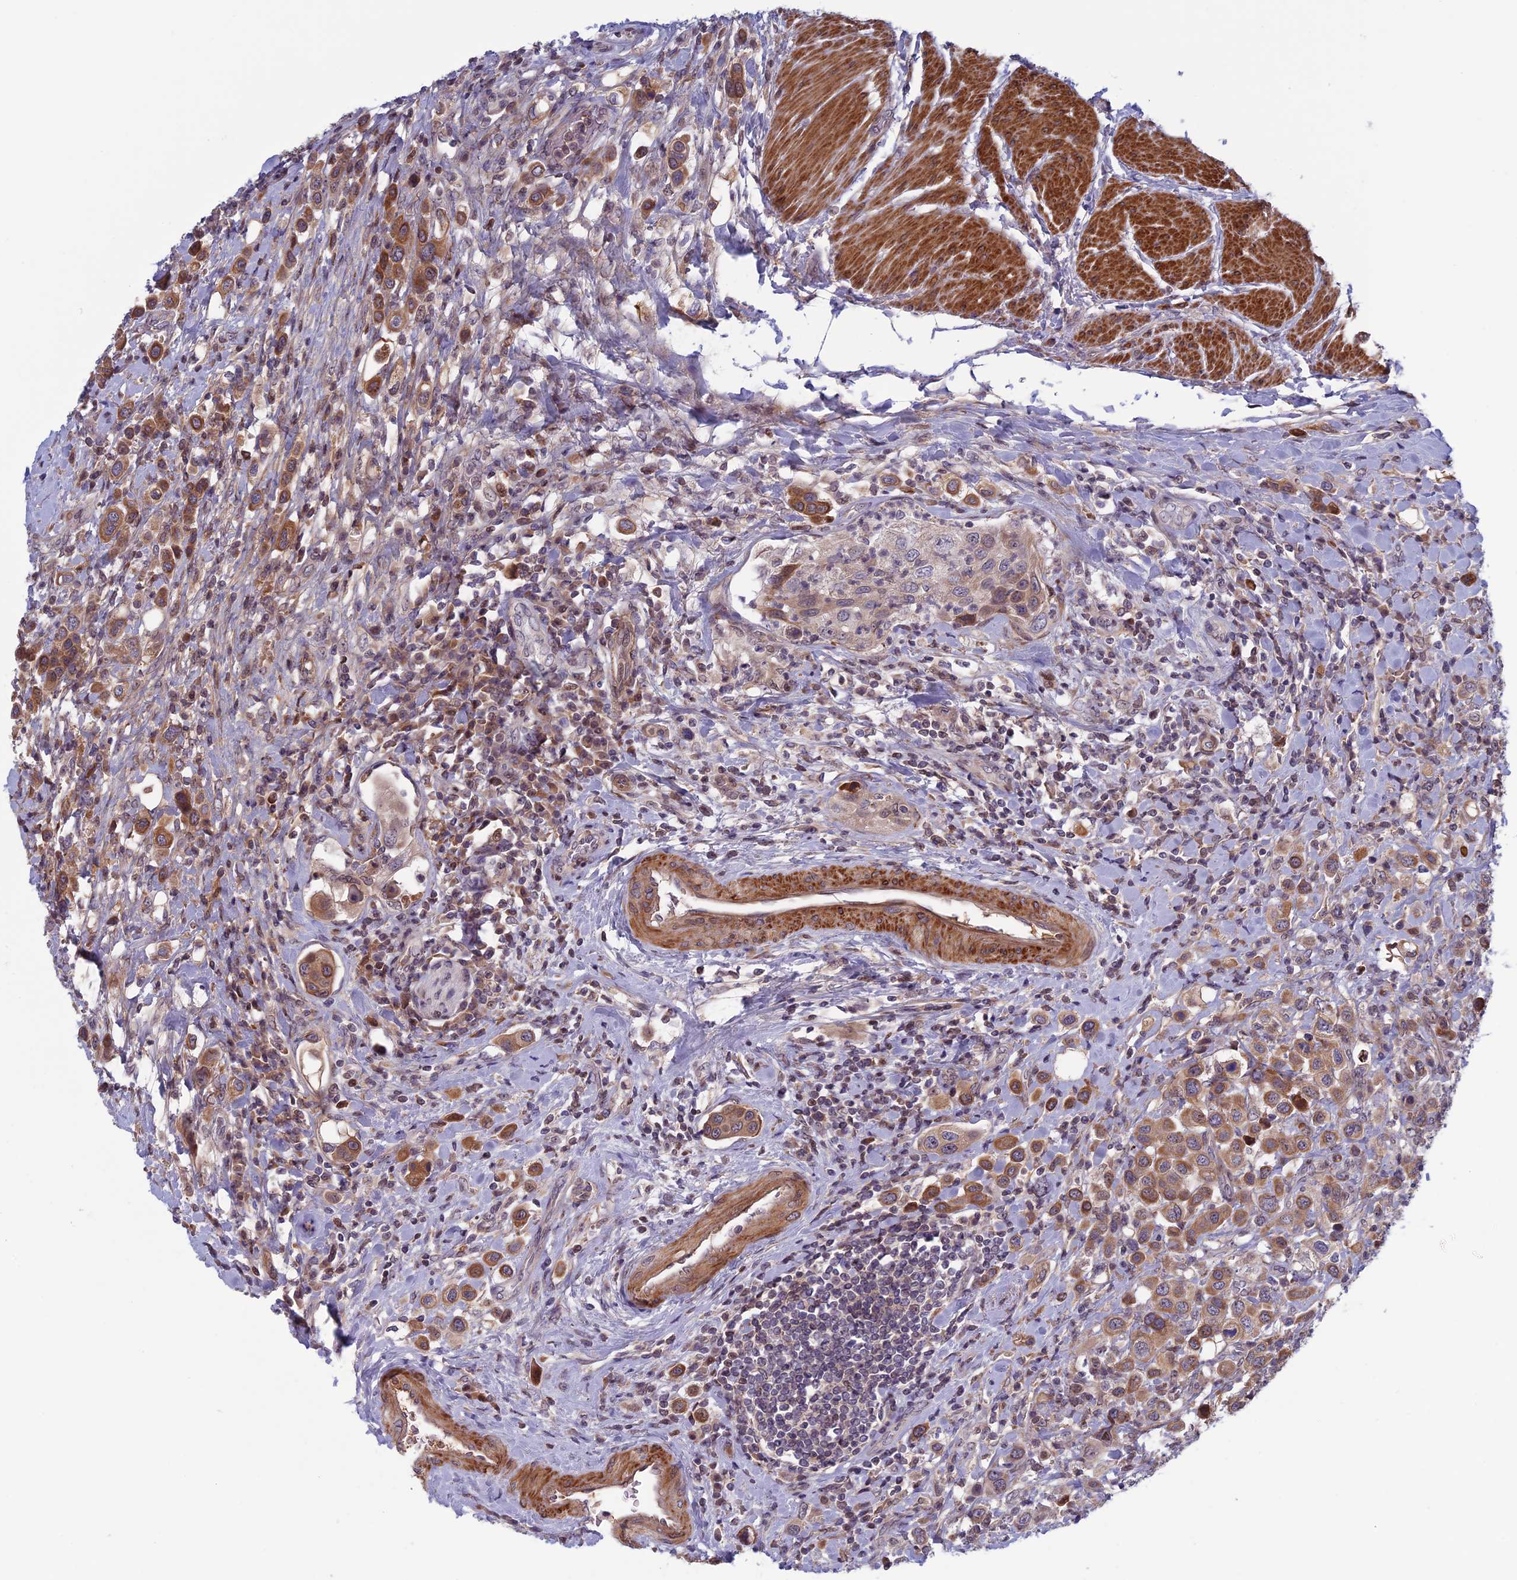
{"staining": {"intensity": "moderate", "quantity": ">75%", "location": "cytoplasmic/membranous"}, "tissue": "urothelial cancer", "cell_type": "Tumor cells", "image_type": "cancer", "snomed": [{"axis": "morphology", "description": "Urothelial carcinoma, High grade"}, {"axis": "topography", "description": "Urinary bladder"}], "caption": "Urothelial cancer was stained to show a protein in brown. There is medium levels of moderate cytoplasmic/membranous staining in approximately >75% of tumor cells.", "gene": "FADS1", "patient": {"sex": "male", "age": 50}}